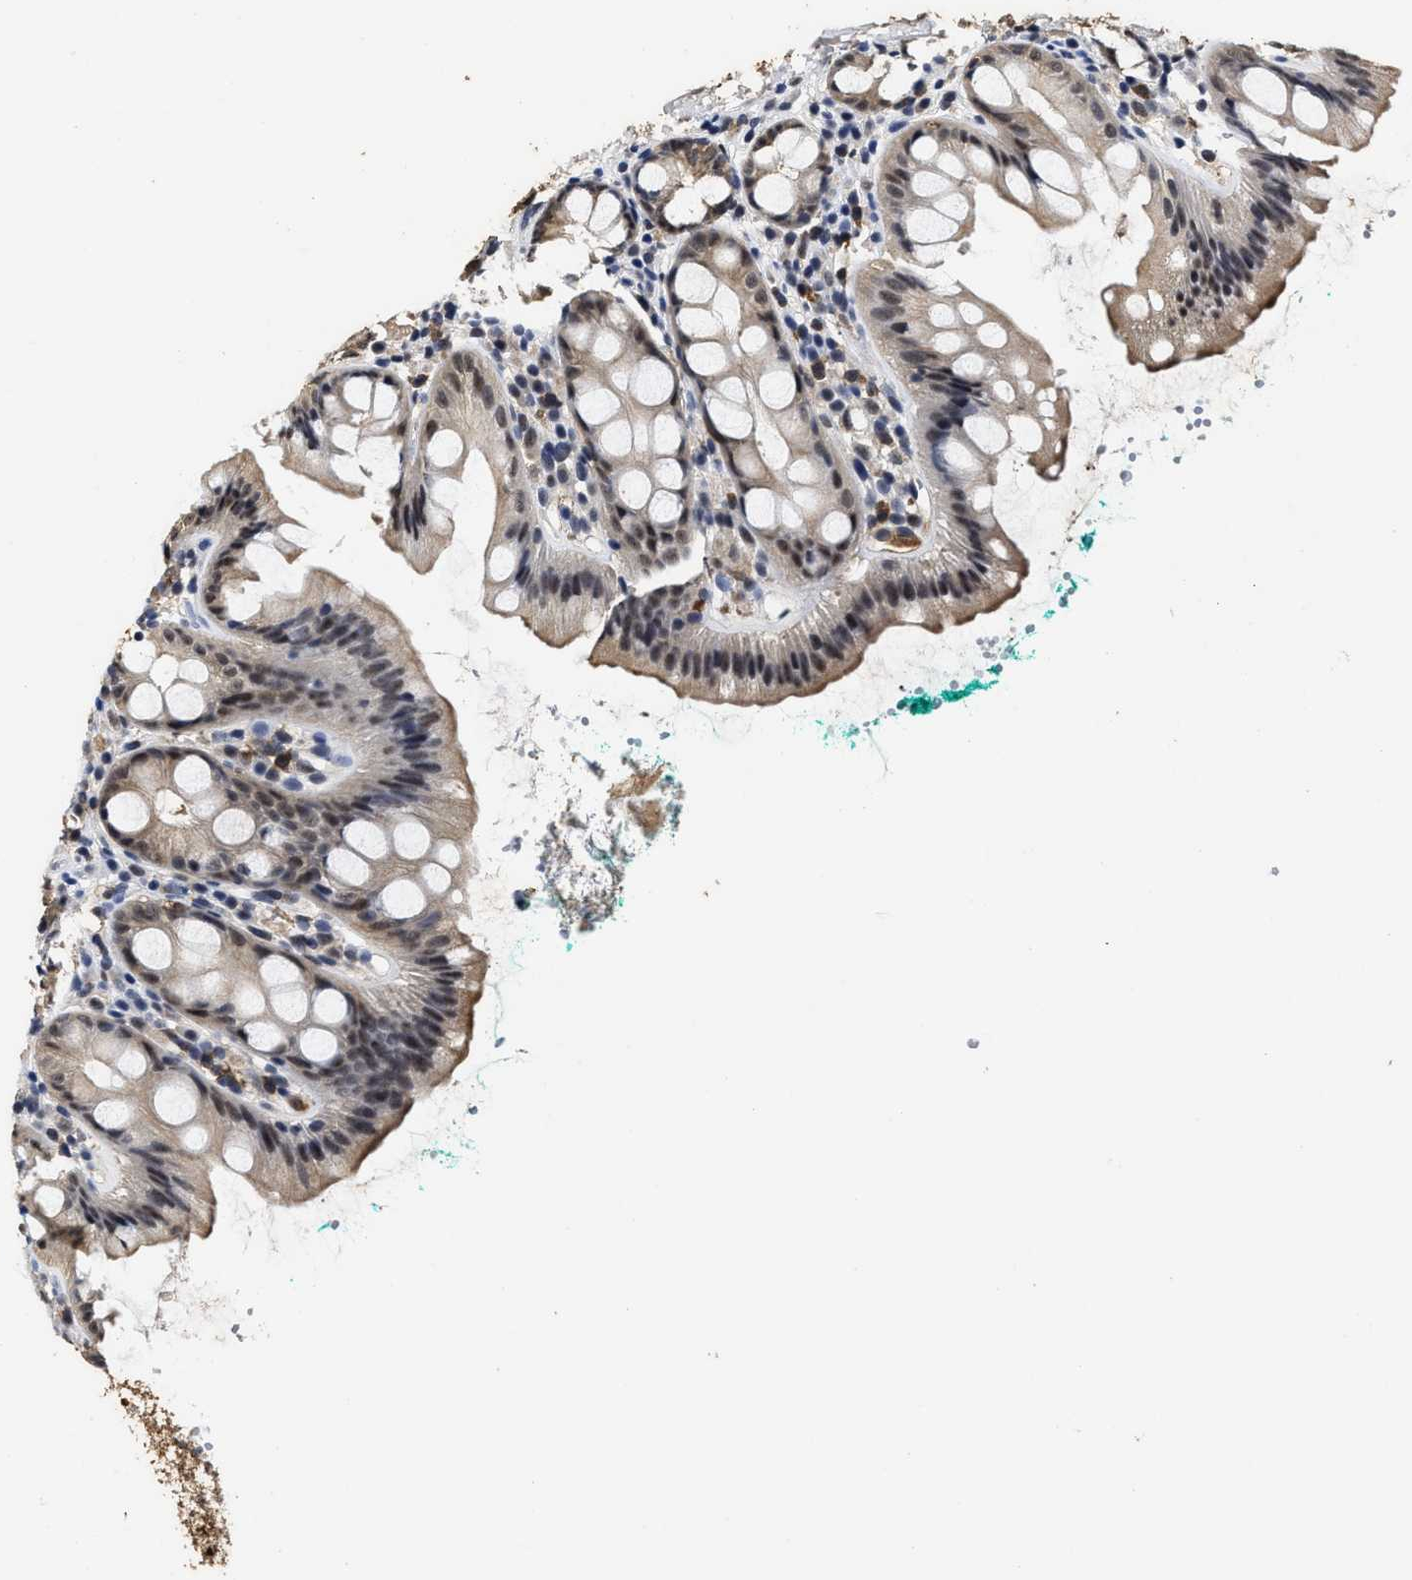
{"staining": {"intensity": "weak", "quantity": "25%-75%", "location": "cytoplasmic/membranous"}, "tissue": "rectum", "cell_type": "Glandular cells", "image_type": "normal", "snomed": [{"axis": "morphology", "description": "Normal tissue, NOS"}, {"axis": "topography", "description": "Rectum"}], "caption": "A photomicrograph of human rectum stained for a protein shows weak cytoplasmic/membranous brown staining in glandular cells.", "gene": "PRPF4B", "patient": {"sex": "female", "age": 65}}